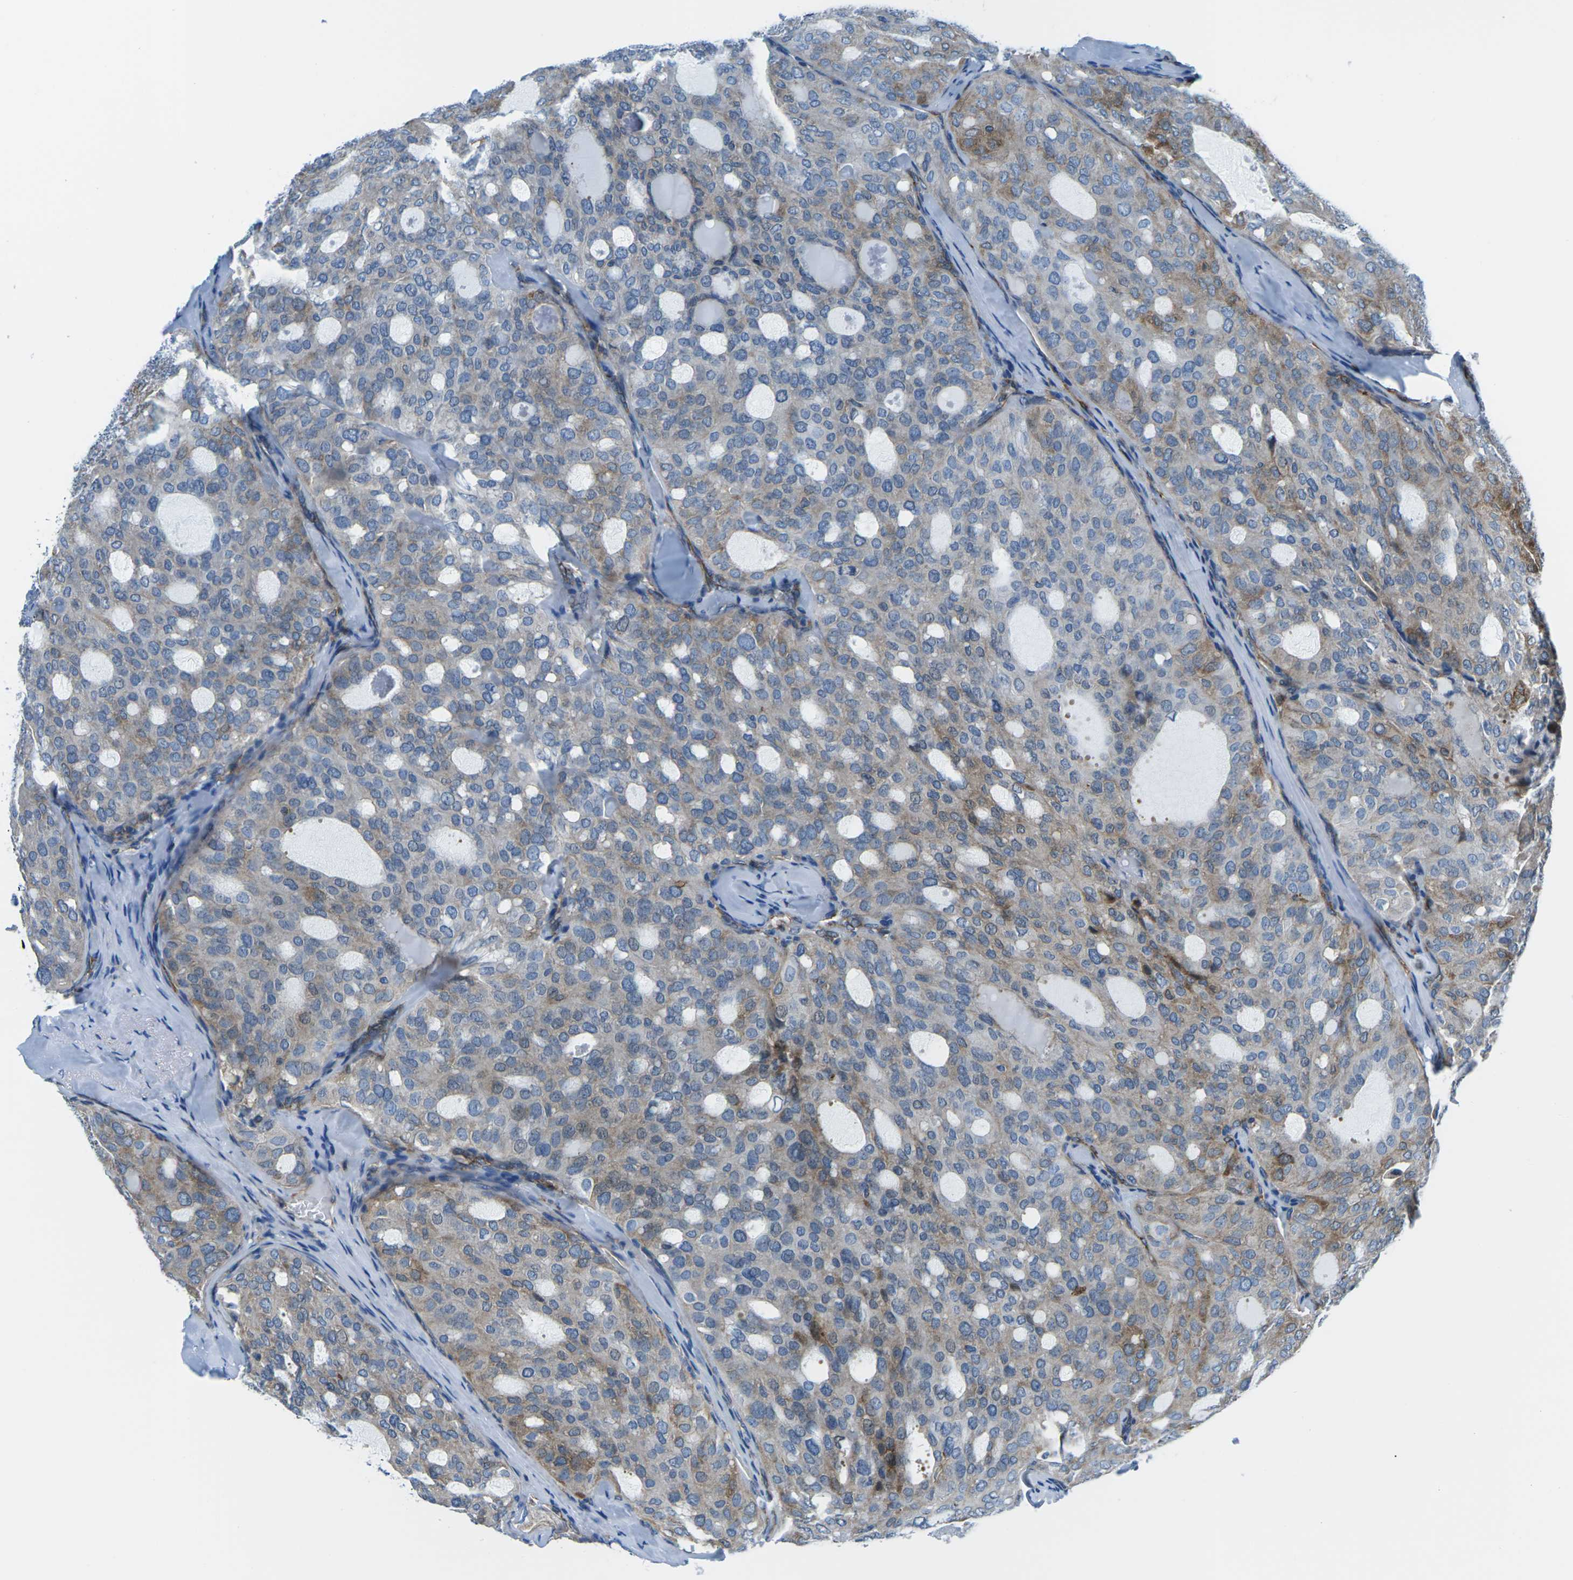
{"staining": {"intensity": "moderate", "quantity": "25%-75%", "location": "cytoplasmic/membranous"}, "tissue": "thyroid cancer", "cell_type": "Tumor cells", "image_type": "cancer", "snomed": [{"axis": "morphology", "description": "Follicular adenoma carcinoma, NOS"}, {"axis": "topography", "description": "Thyroid gland"}], "caption": "Immunohistochemistry of thyroid cancer demonstrates medium levels of moderate cytoplasmic/membranous positivity in about 25%-75% of tumor cells. The staining was performed using DAB to visualize the protein expression in brown, while the nuclei were stained in blue with hematoxylin (Magnification: 20x).", "gene": "SOCS4", "patient": {"sex": "male", "age": 75}}